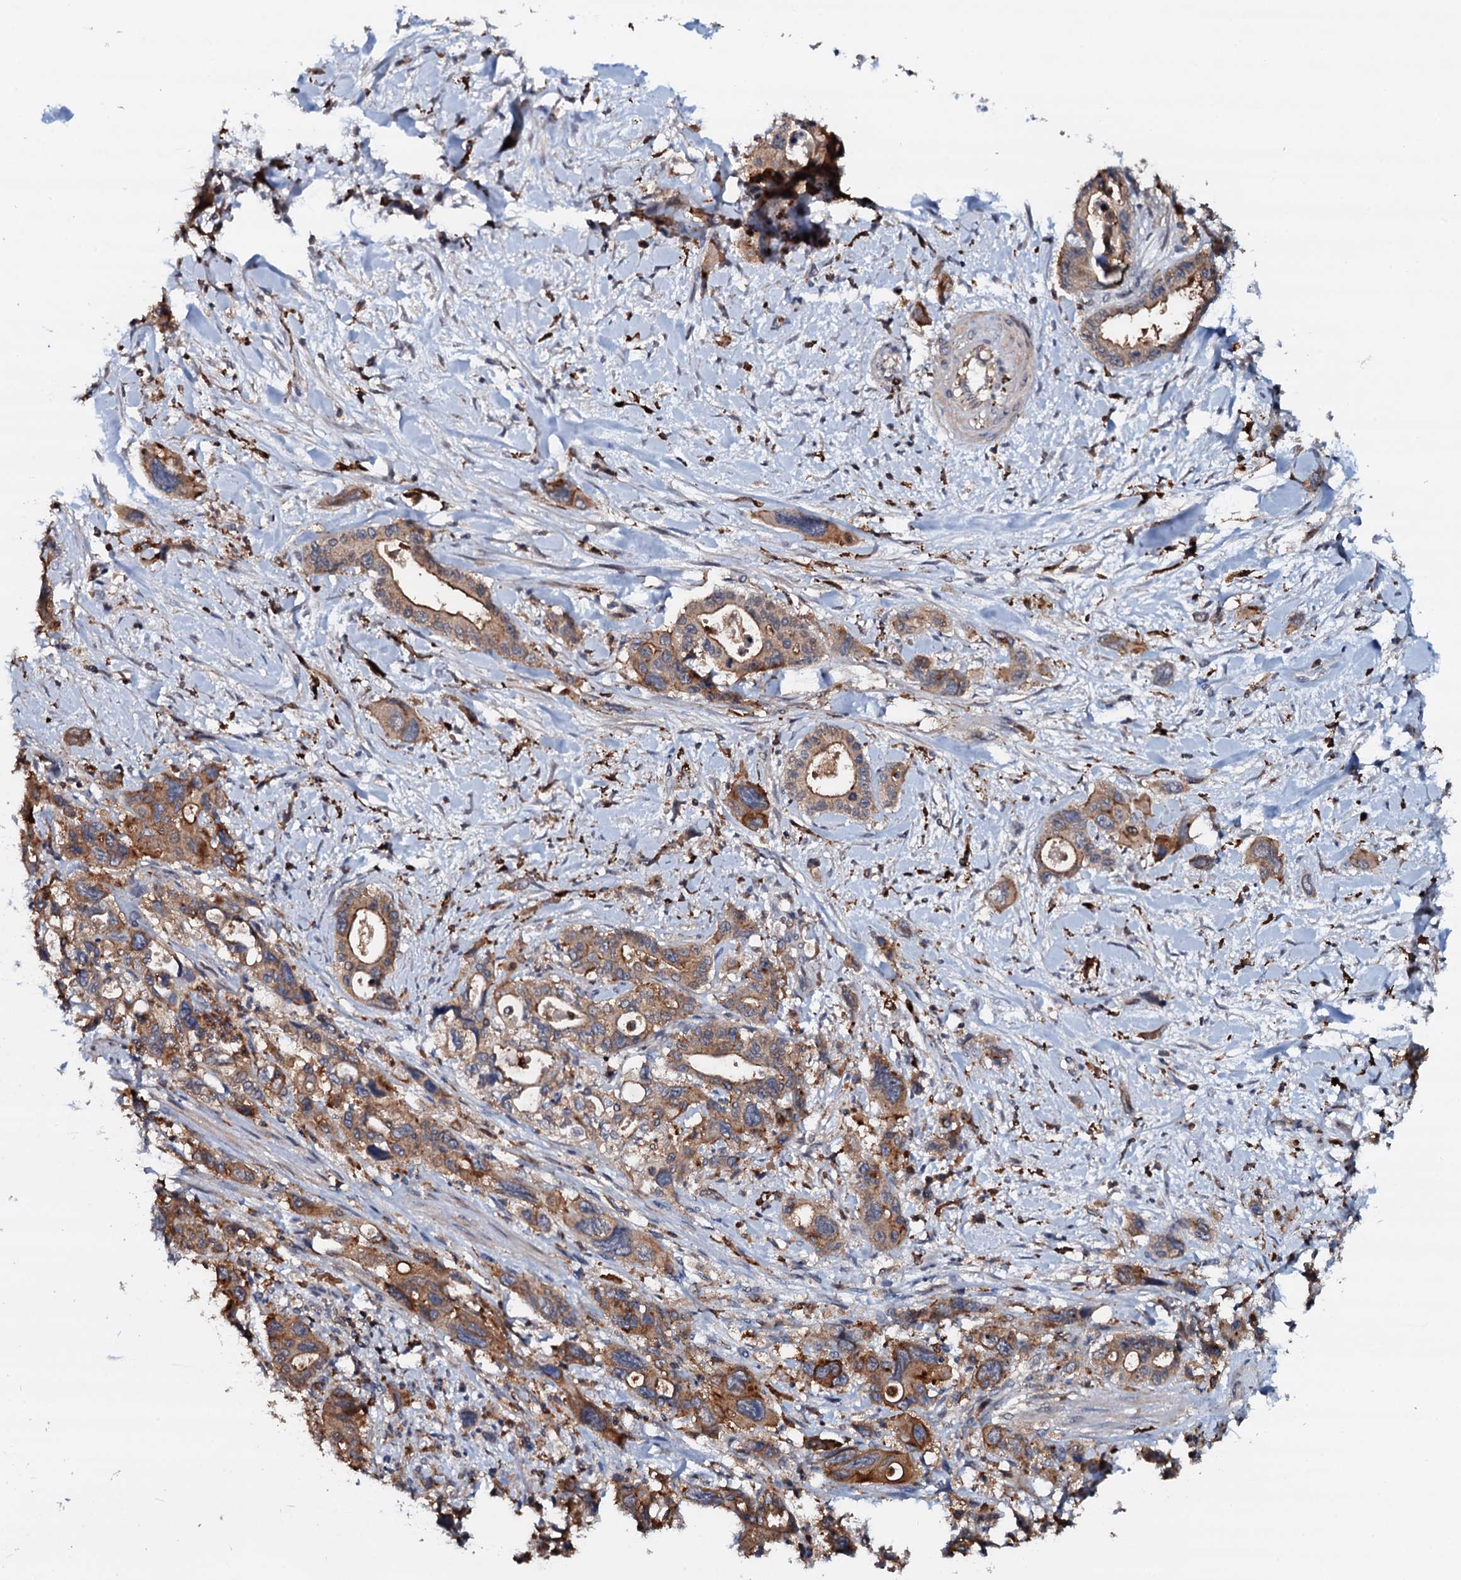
{"staining": {"intensity": "moderate", "quantity": ">75%", "location": "cytoplasmic/membranous"}, "tissue": "pancreatic cancer", "cell_type": "Tumor cells", "image_type": "cancer", "snomed": [{"axis": "morphology", "description": "Adenocarcinoma, NOS"}, {"axis": "topography", "description": "Pancreas"}], "caption": "DAB (3,3'-diaminobenzidine) immunohistochemical staining of adenocarcinoma (pancreatic) reveals moderate cytoplasmic/membranous protein expression in about >75% of tumor cells.", "gene": "VAMP8", "patient": {"sex": "male", "age": 46}}